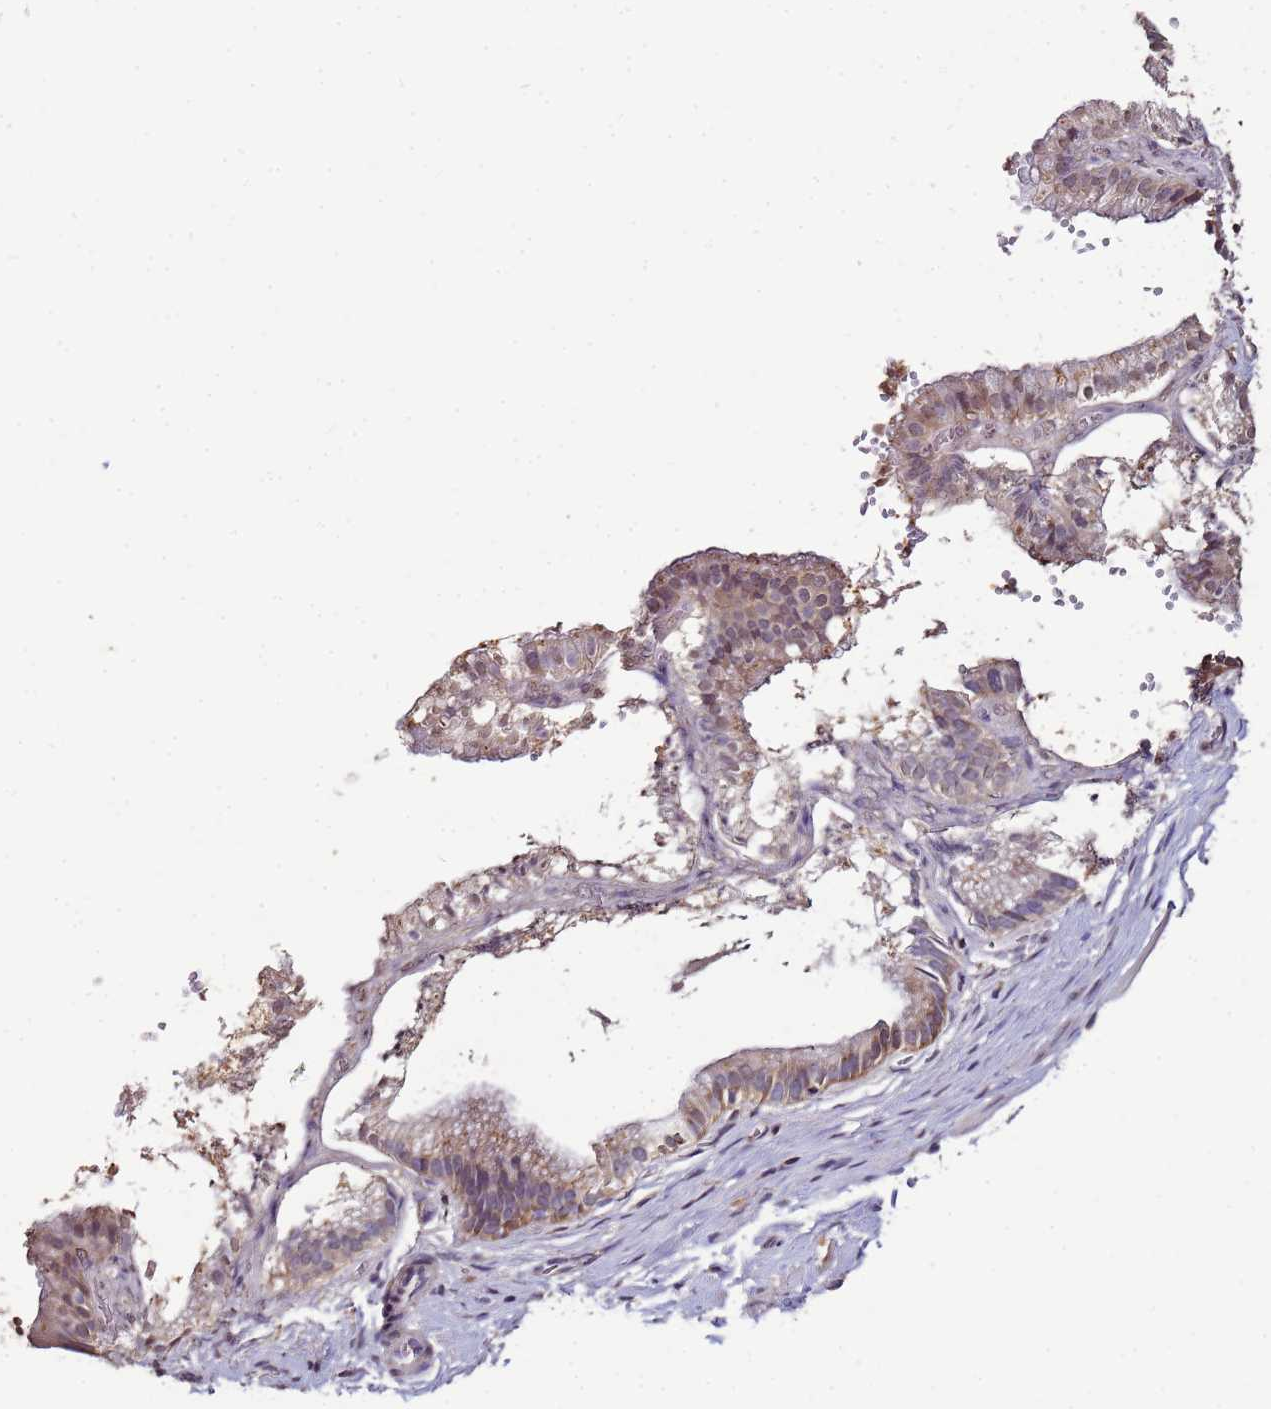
{"staining": {"intensity": "weak", "quantity": ">75%", "location": "cytoplasmic/membranous"}, "tissue": "adipose tissue", "cell_type": "Adipocytes", "image_type": "normal", "snomed": [{"axis": "morphology", "description": "Normal tissue, NOS"}, {"axis": "topography", "description": "Gallbladder"}, {"axis": "topography", "description": "Peripheral nerve tissue"}], "caption": "Human adipose tissue stained with a brown dye demonstrates weak cytoplasmic/membranous positive positivity in approximately >75% of adipocytes.", "gene": "ANKRD17", "patient": {"sex": "male", "age": 38}}